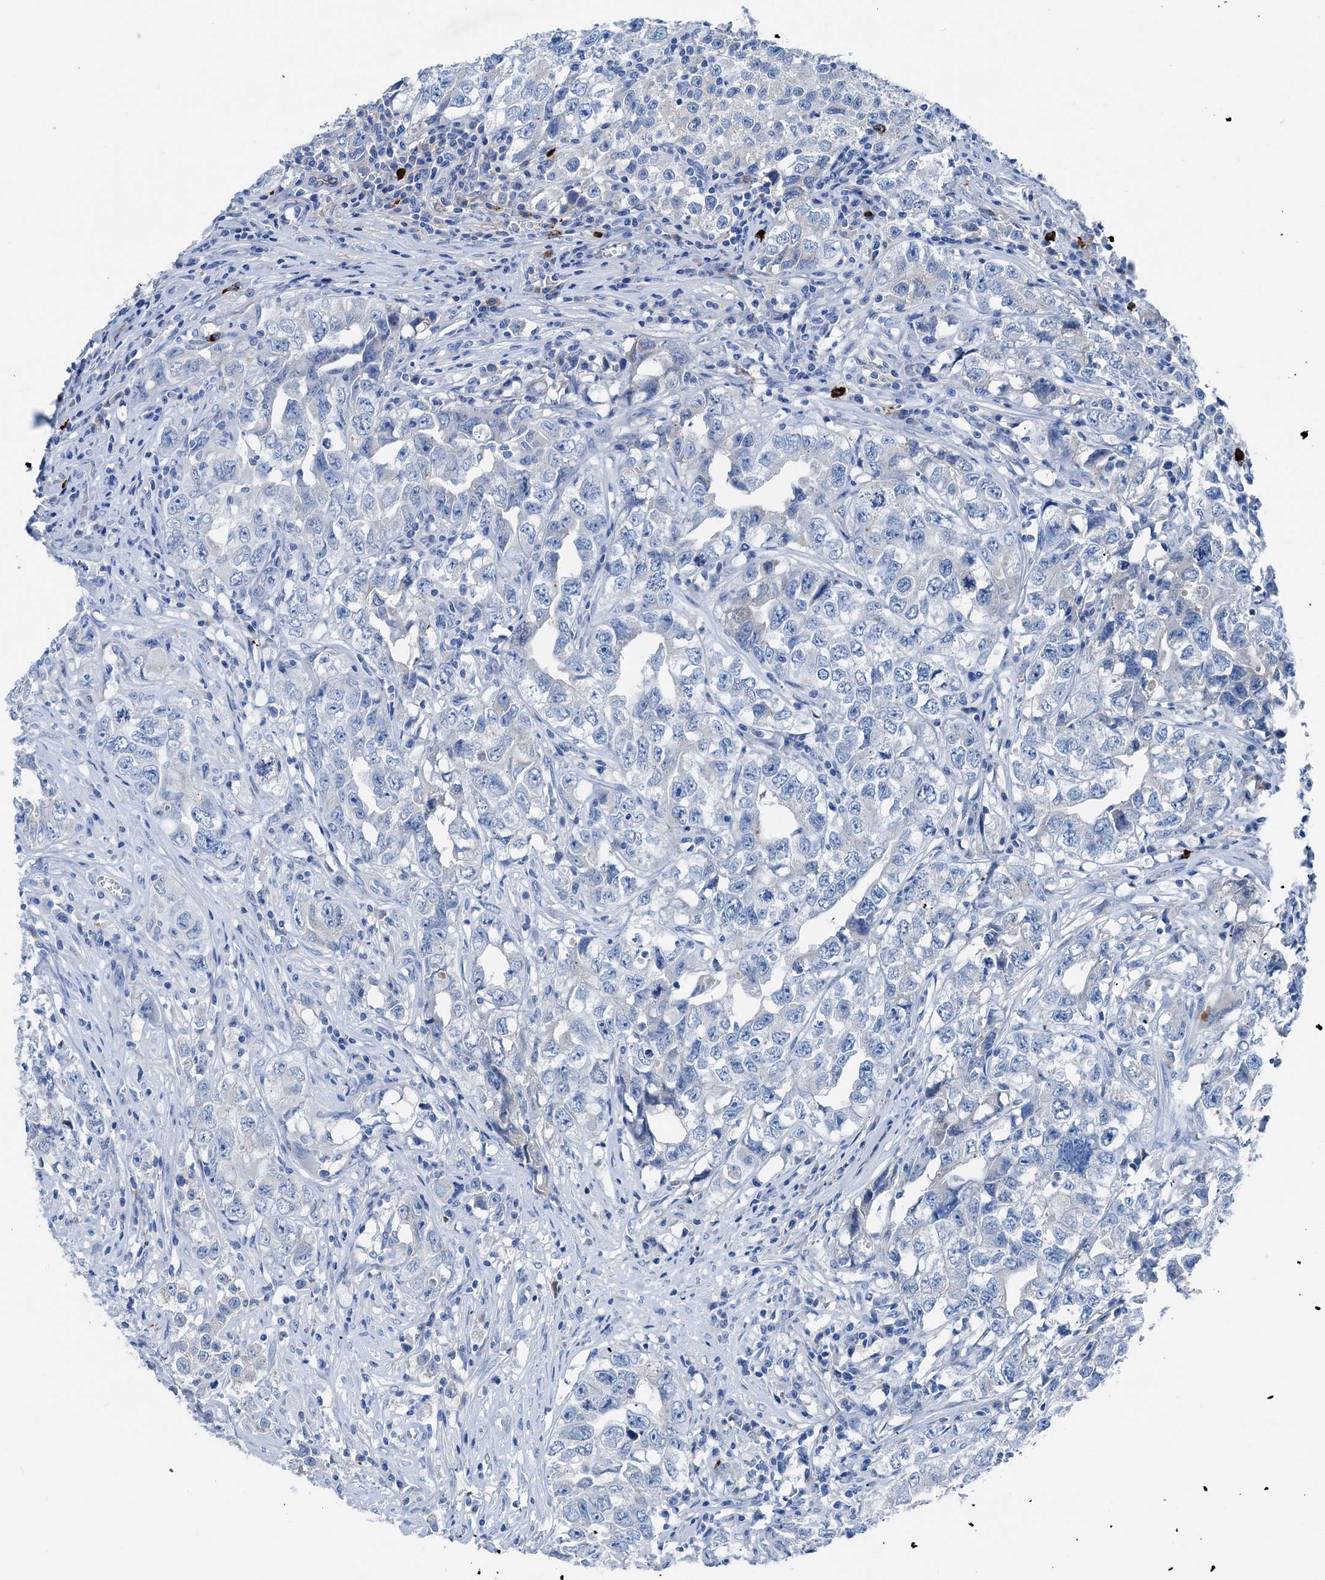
{"staining": {"intensity": "negative", "quantity": "none", "location": "none"}, "tissue": "testis cancer", "cell_type": "Tumor cells", "image_type": "cancer", "snomed": [{"axis": "morphology", "description": "Seminoma, NOS"}, {"axis": "morphology", "description": "Carcinoma, Embryonal, NOS"}, {"axis": "topography", "description": "Testis"}], "caption": "Protein analysis of testis embryonal carcinoma demonstrates no significant positivity in tumor cells.", "gene": "C1QTNF4", "patient": {"sex": "male", "age": 43}}